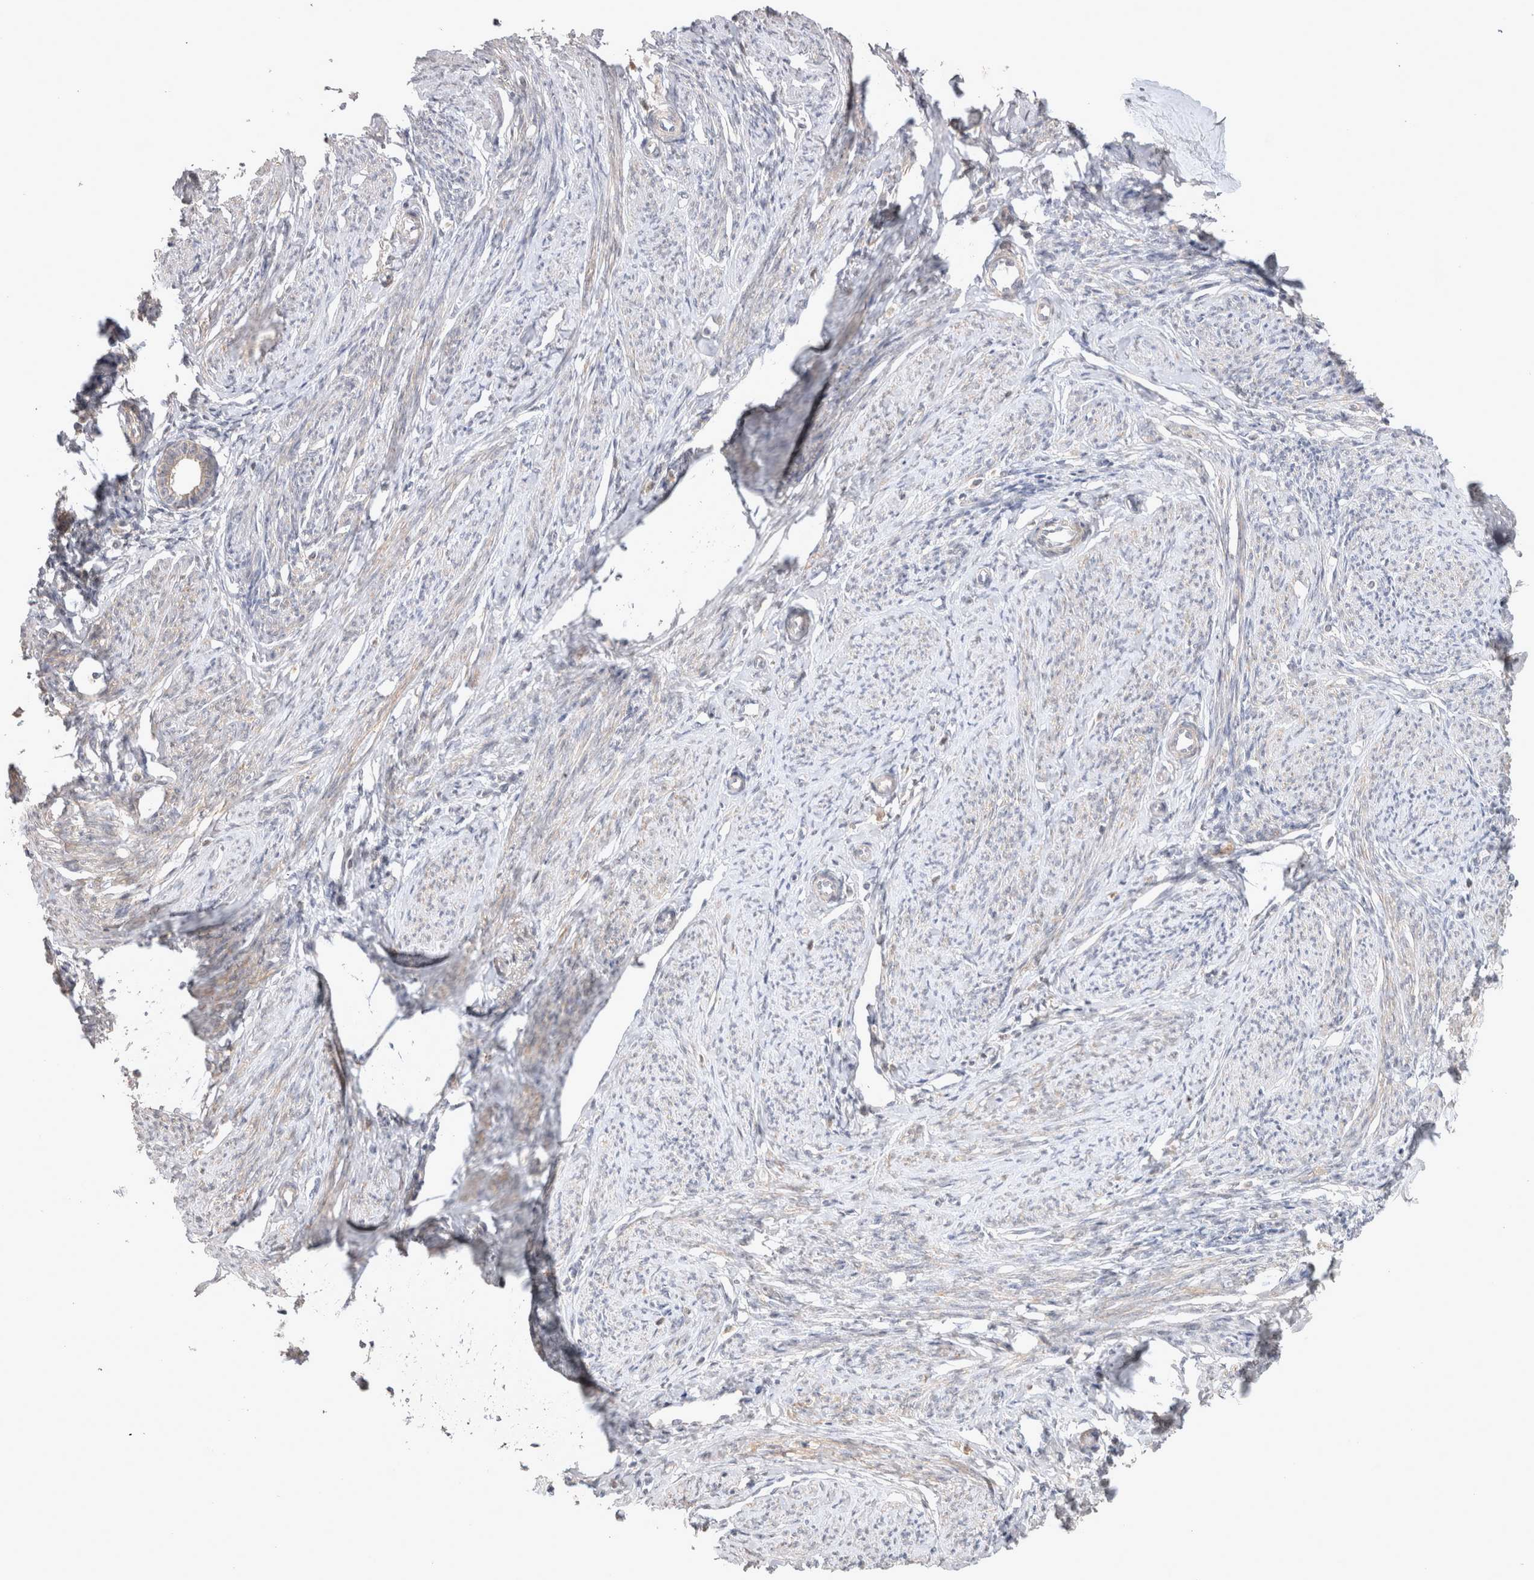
{"staining": {"intensity": "negative", "quantity": "none", "location": "none"}, "tissue": "endometrium", "cell_type": "Cells in endometrial stroma", "image_type": "normal", "snomed": [{"axis": "morphology", "description": "Normal tissue, NOS"}, {"axis": "topography", "description": "Endometrium"}], "caption": "Cells in endometrial stroma show no significant positivity in benign endometrium. The staining is performed using DAB (3,3'-diaminobenzidine) brown chromogen with nuclei counter-stained in using hematoxylin.", "gene": "SRD5A3", "patient": {"sex": "female", "age": 56}}